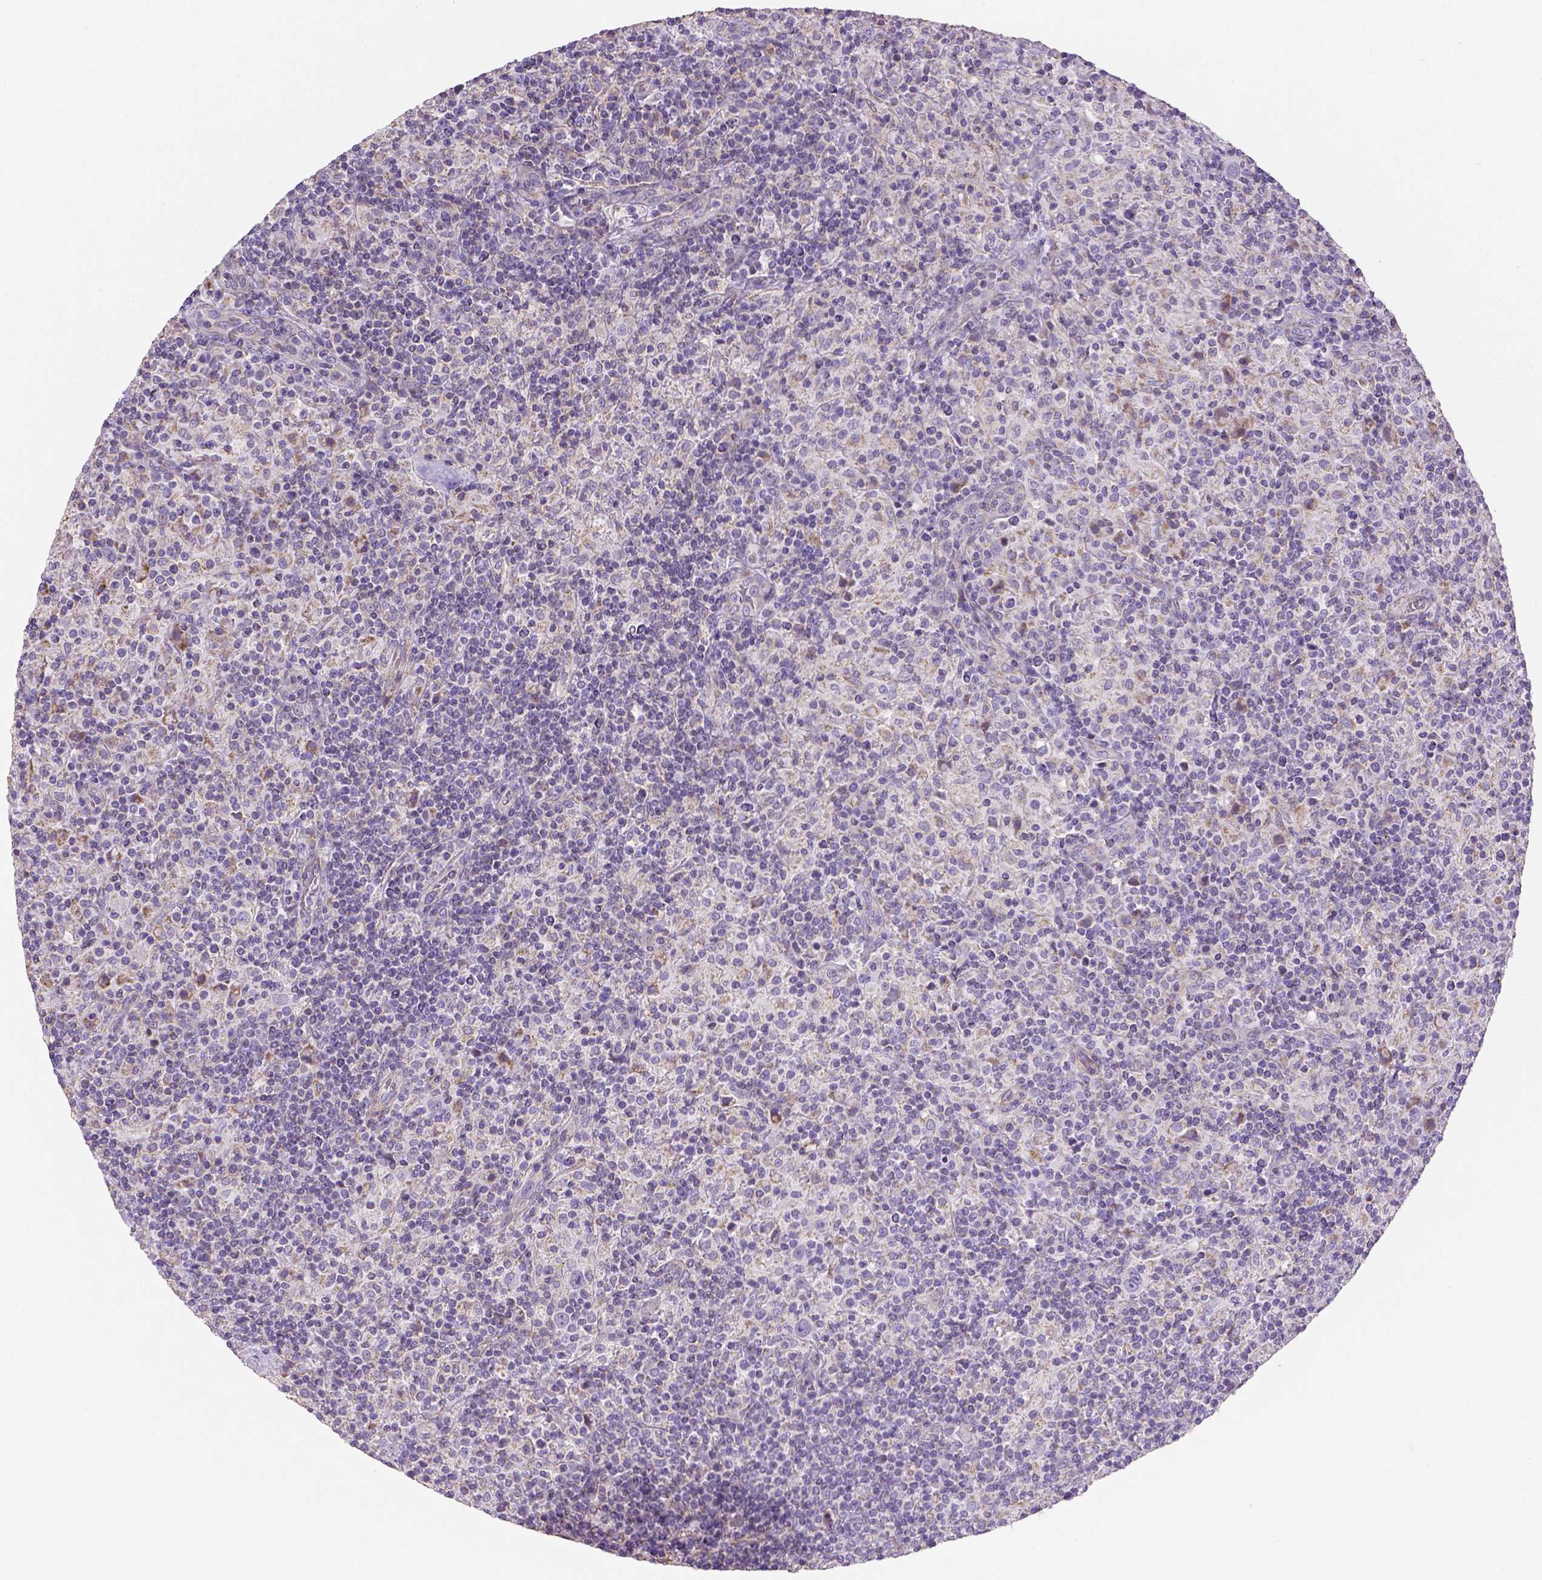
{"staining": {"intensity": "negative", "quantity": "none", "location": "none"}, "tissue": "lymphoma", "cell_type": "Tumor cells", "image_type": "cancer", "snomed": [{"axis": "morphology", "description": "Hodgkin's disease, NOS"}, {"axis": "topography", "description": "Lymph node"}], "caption": "Tumor cells show no significant staining in lymphoma.", "gene": "HTRA1", "patient": {"sex": "male", "age": 70}}